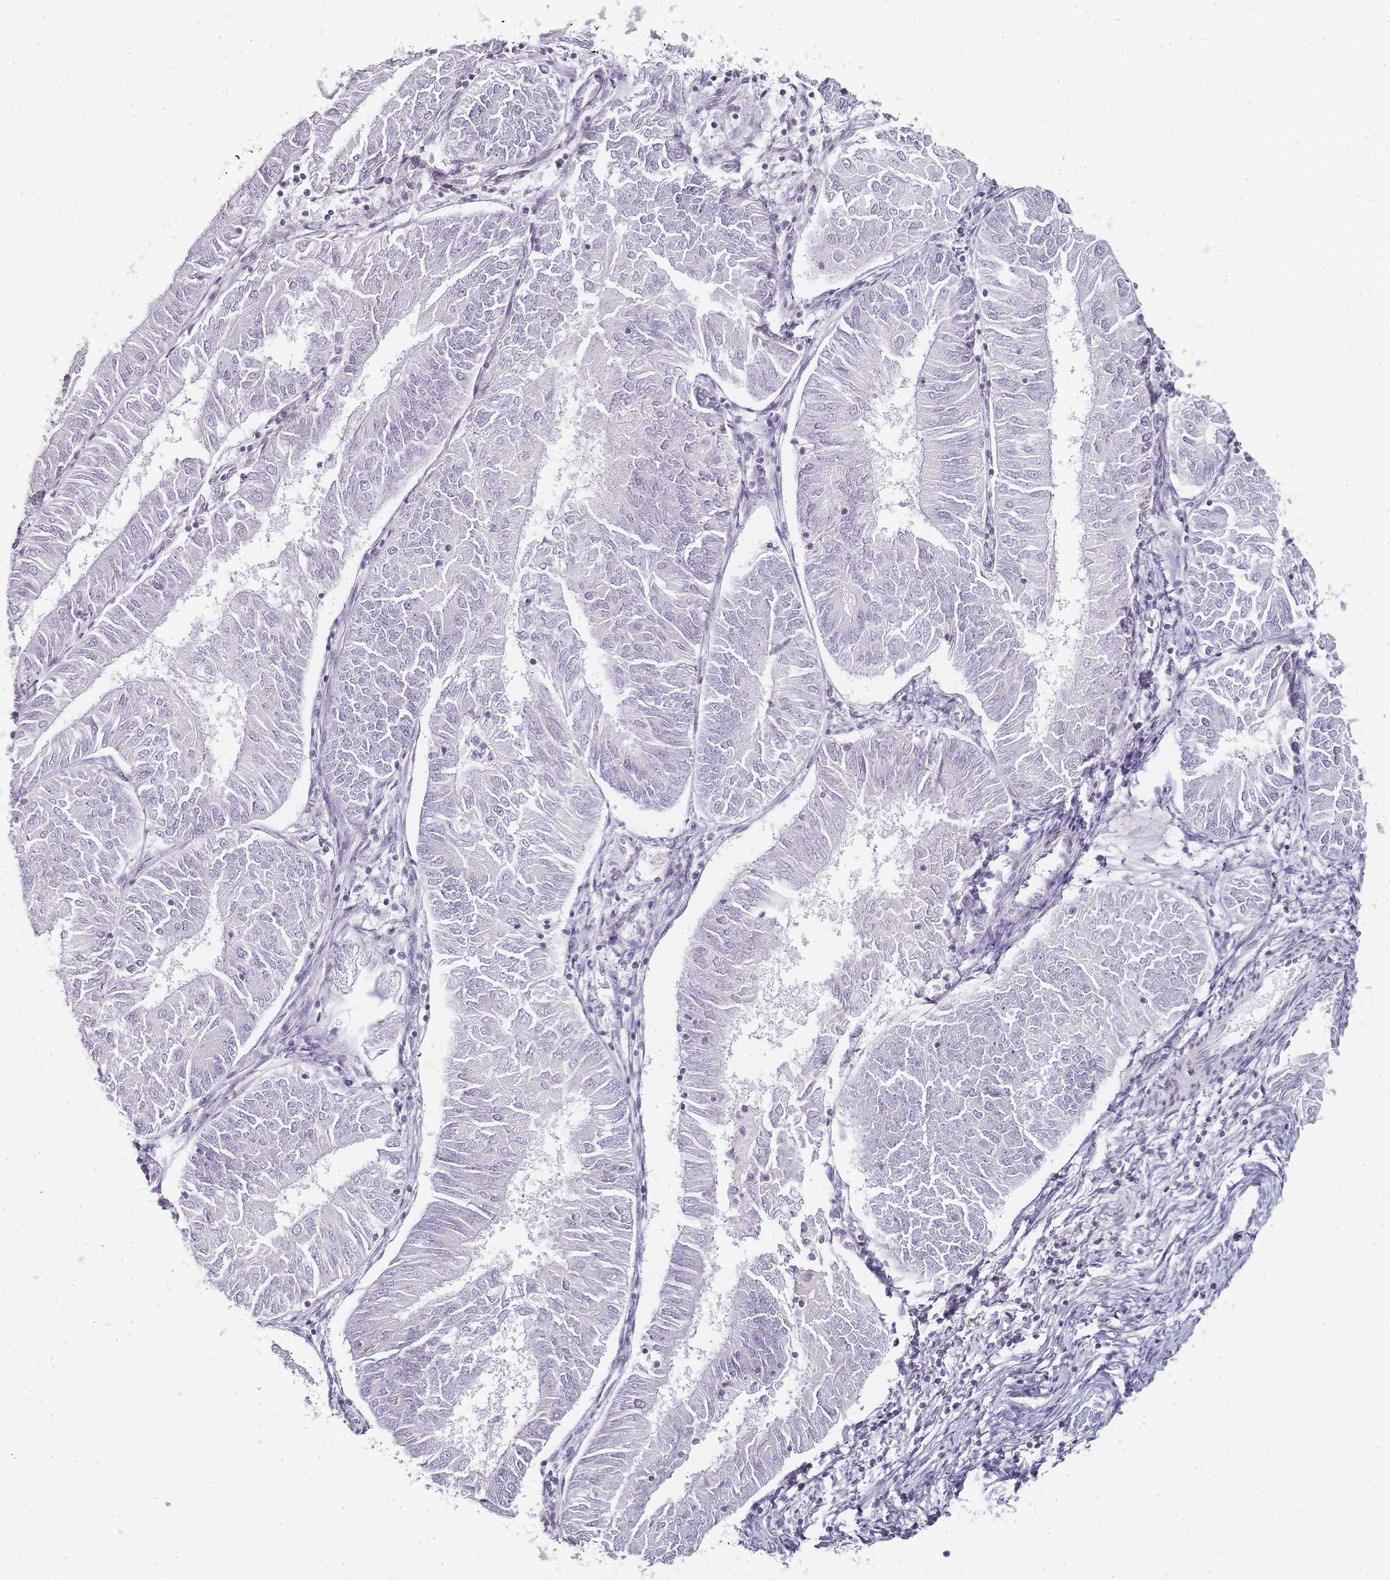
{"staining": {"intensity": "negative", "quantity": "none", "location": "none"}, "tissue": "endometrial cancer", "cell_type": "Tumor cells", "image_type": "cancer", "snomed": [{"axis": "morphology", "description": "Adenocarcinoma, NOS"}, {"axis": "topography", "description": "Endometrium"}], "caption": "High power microscopy photomicrograph of an immunohistochemistry micrograph of endometrial adenocarcinoma, revealing no significant expression in tumor cells.", "gene": "JAKMIP1", "patient": {"sex": "female", "age": 58}}